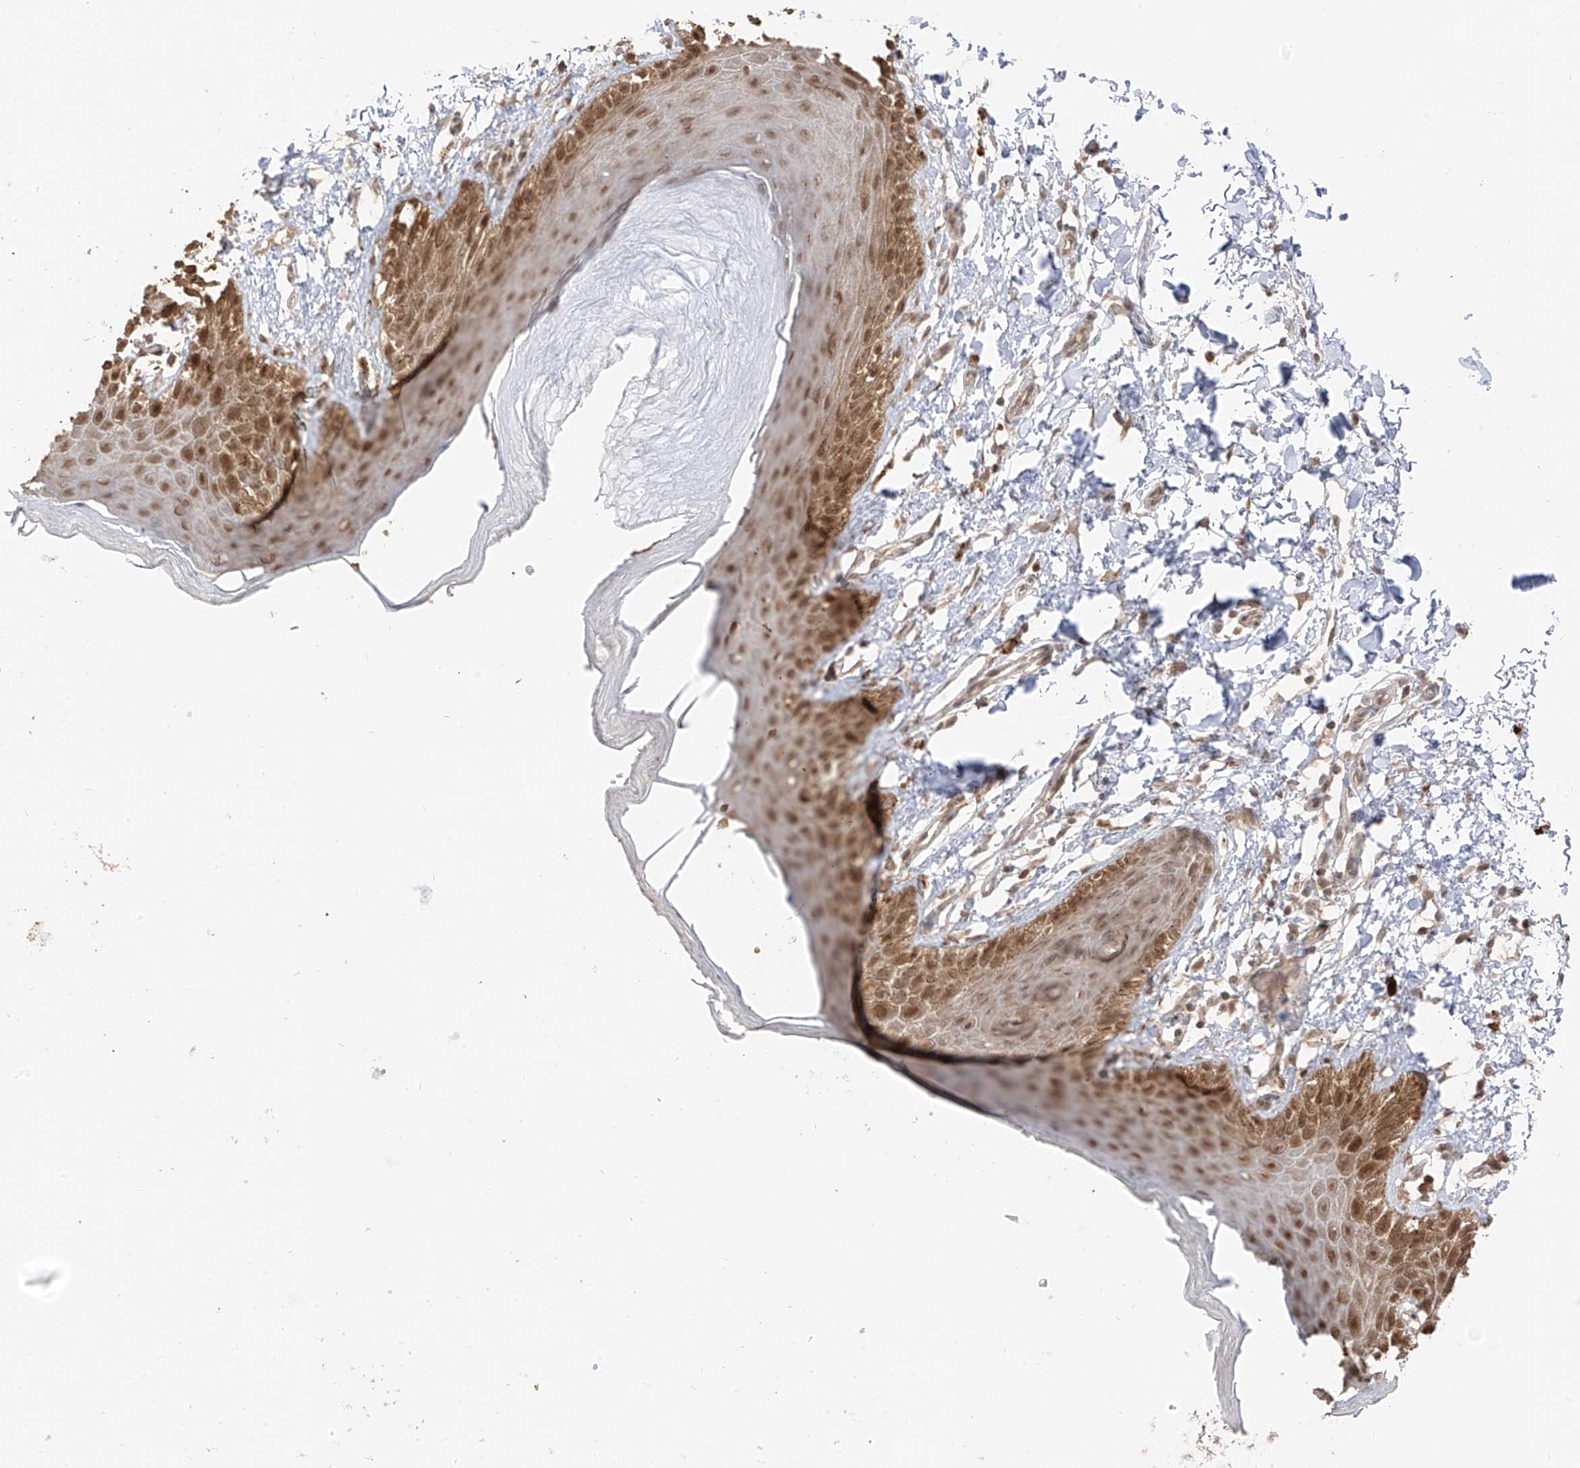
{"staining": {"intensity": "moderate", "quantity": "25%-75%", "location": "cytoplasmic/membranous,nuclear"}, "tissue": "skin", "cell_type": "Epidermal cells", "image_type": "normal", "snomed": [{"axis": "morphology", "description": "Normal tissue, NOS"}, {"axis": "topography", "description": "Anal"}], "caption": "Brown immunohistochemical staining in normal skin reveals moderate cytoplasmic/membranous,nuclear staining in about 25%-75% of epidermal cells. Using DAB (3,3'-diaminobenzidine) (brown) and hematoxylin (blue) stains, captured at high magnification using brightfield microscopy.", "gene": "COLGALT2", "patient": {"sex": "male", "age": 44}}